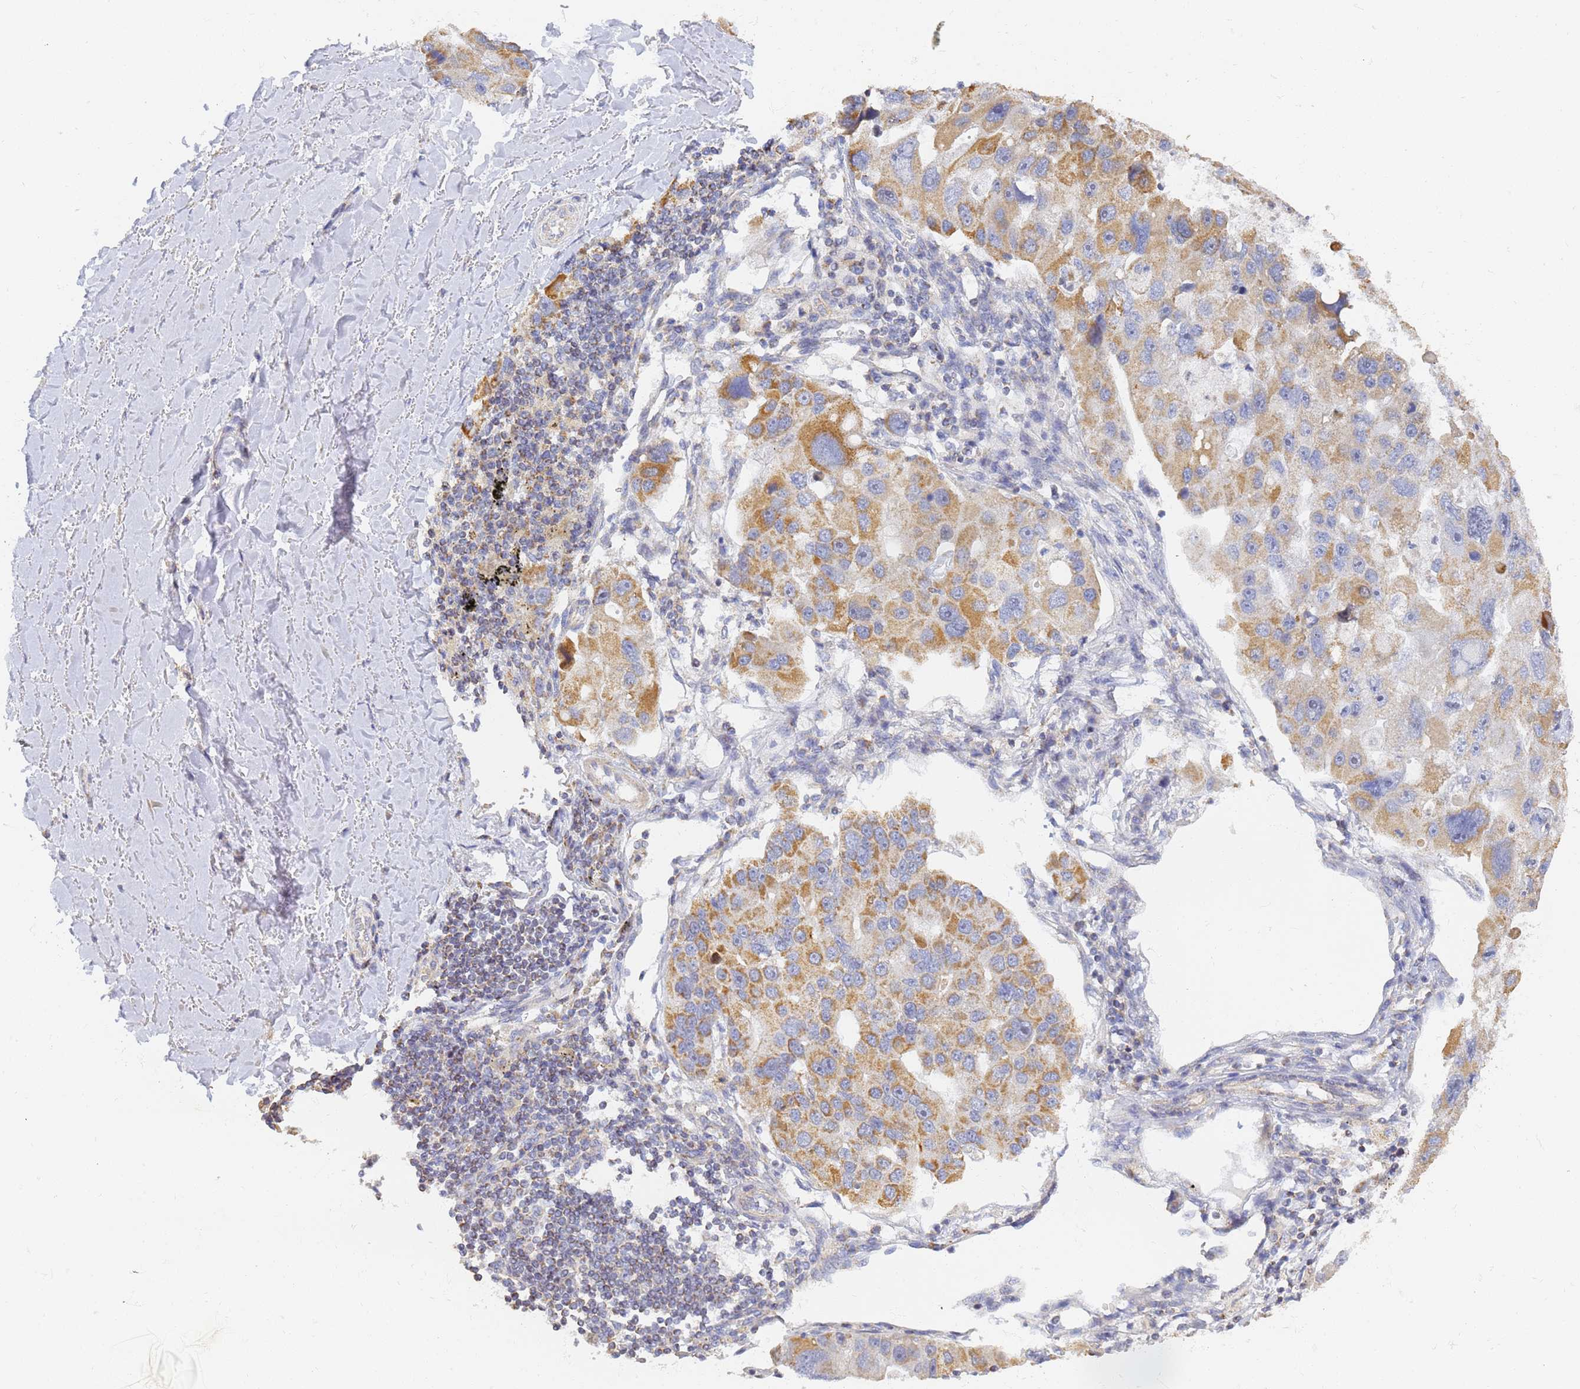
{"staining": {"intensity": "moderate", "quantity": ">75%", "location": "cytoplasmic/membranous"}, "tissue": "lung cancer", "cell_type": "Tumor cells", "image_type": "cancer", "snomed": [{"axis": "morphology", "description": "Adenocarcinoma, NOS"}, {"axis": "topography", "description": "Lung"}], "caption": "Lung adenocarcinoma was stained to show a protein in brown. There is medium levels of moderate cytoplasmic/membranous positivity in approximately >75% of tumor cells.", "gene": "UTP23", "patient": {"sex": "female", "age": 54}}